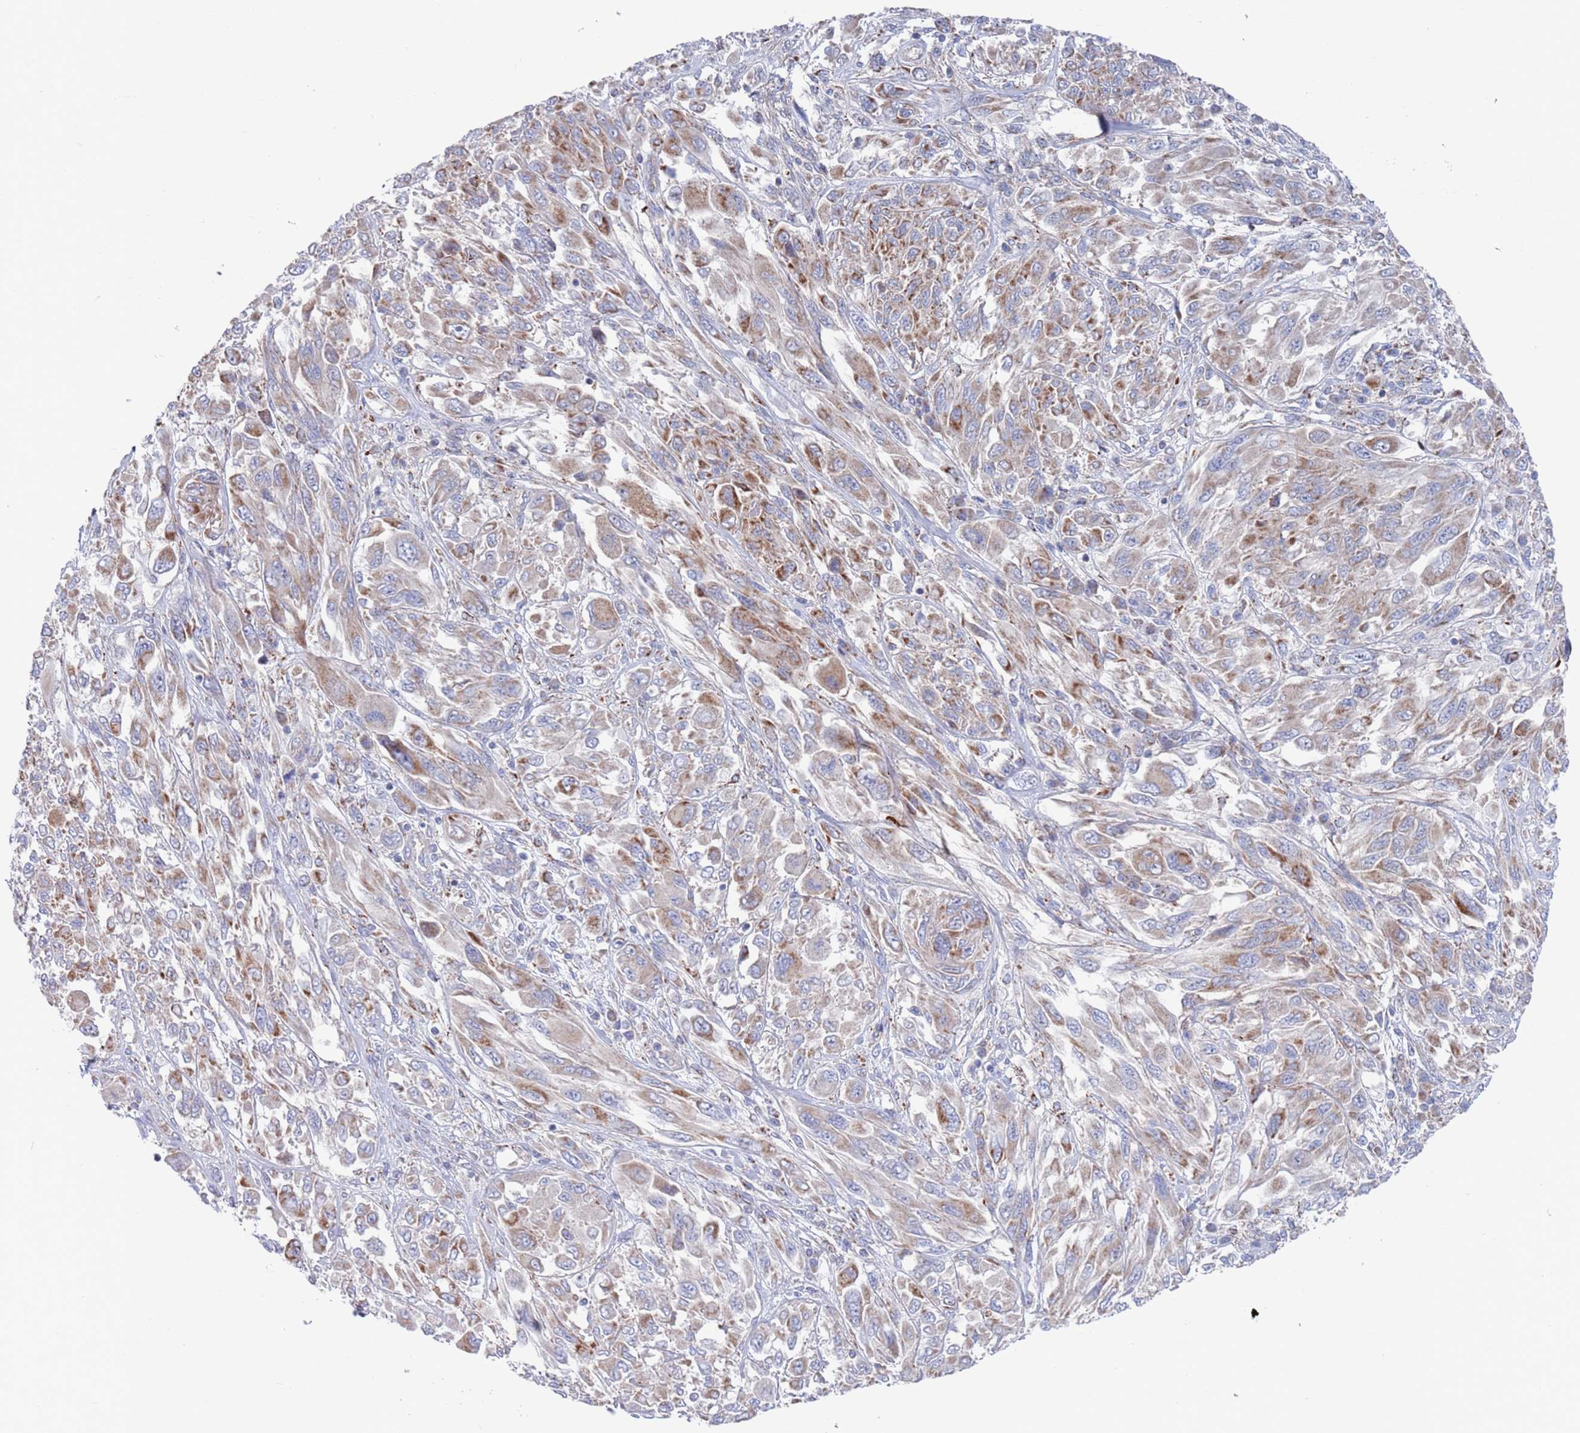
{"staining": {"intensity": "weak", "quantity": "25%-75%", "location": "cytoplasmic/membranous"}, "tissue": "melanoma", "cell_type": "Tumor cells", "image_type": "cancer", "snomed": [{"axis": "morphology", "description": "Malignant melanoma, NOS"}, {"axis": "topography", "description": "Skin"}], "caption": "Melanoma stained with a protein marker shows weak staining in tumor cells.", "gene": "CHCHD6", "patient": {"sex": "female", "age": 91}}